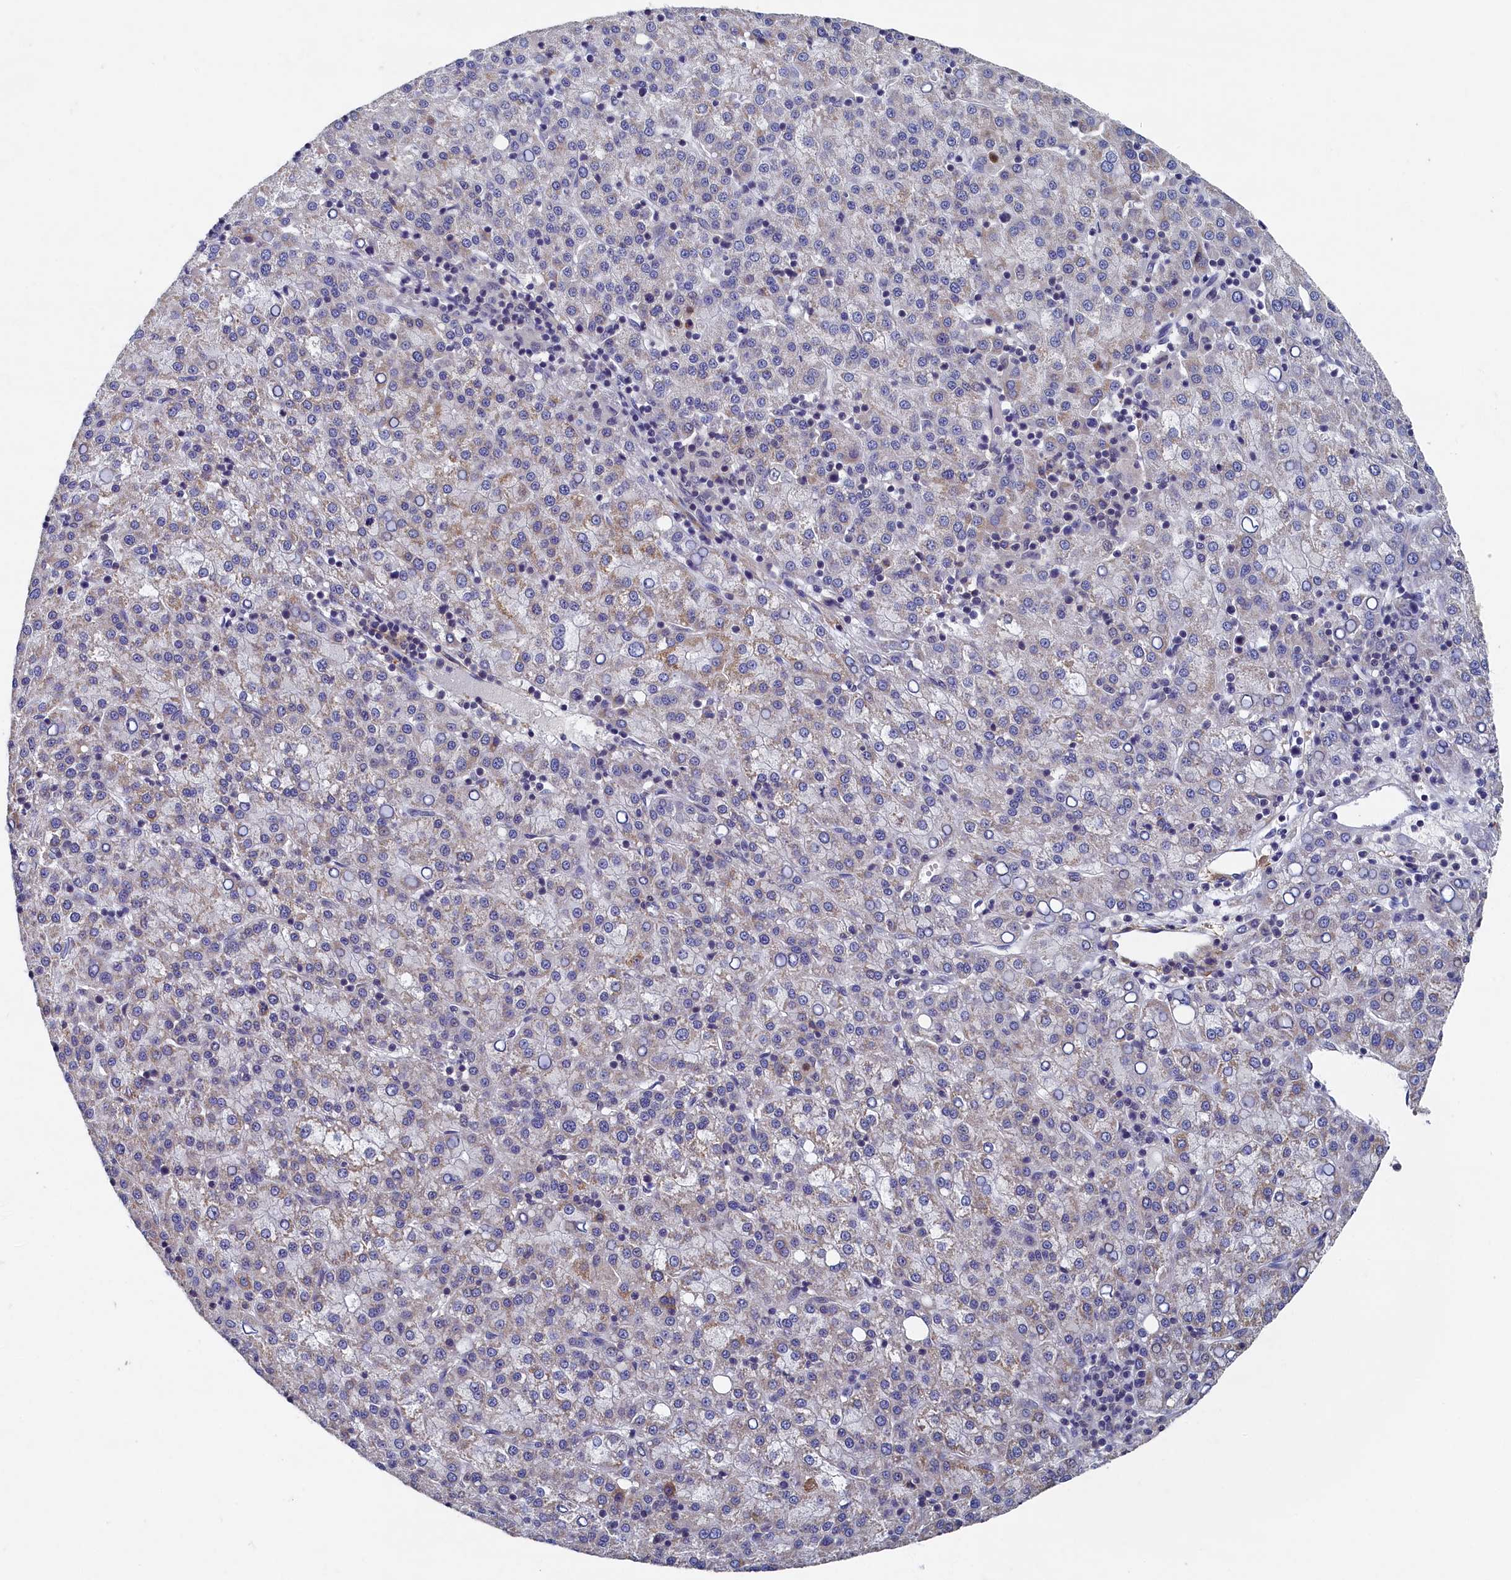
{"staining": {"intensity": "weak", "quantity": "<25%", "location": "cytoplasmic/membranous"}, "tissue": "liver cancer", "cell_type": "Tumor cells", "image_type": "cancer", "snomed": [{"axis": "morphology", "description": "Carcinoma, Hepatocellular, NOS"}, {"axis": "topography", "description": "Liver"}], "caption": "Immunohistochemistry (IHC) image of neoplastic tissue: hepatocellular carcinoma (liver) stained with DAB exhibits no significant protein staining in tumor cells.", "gene": "TBCB", "patient": {"sex": "female", "age": 58}}